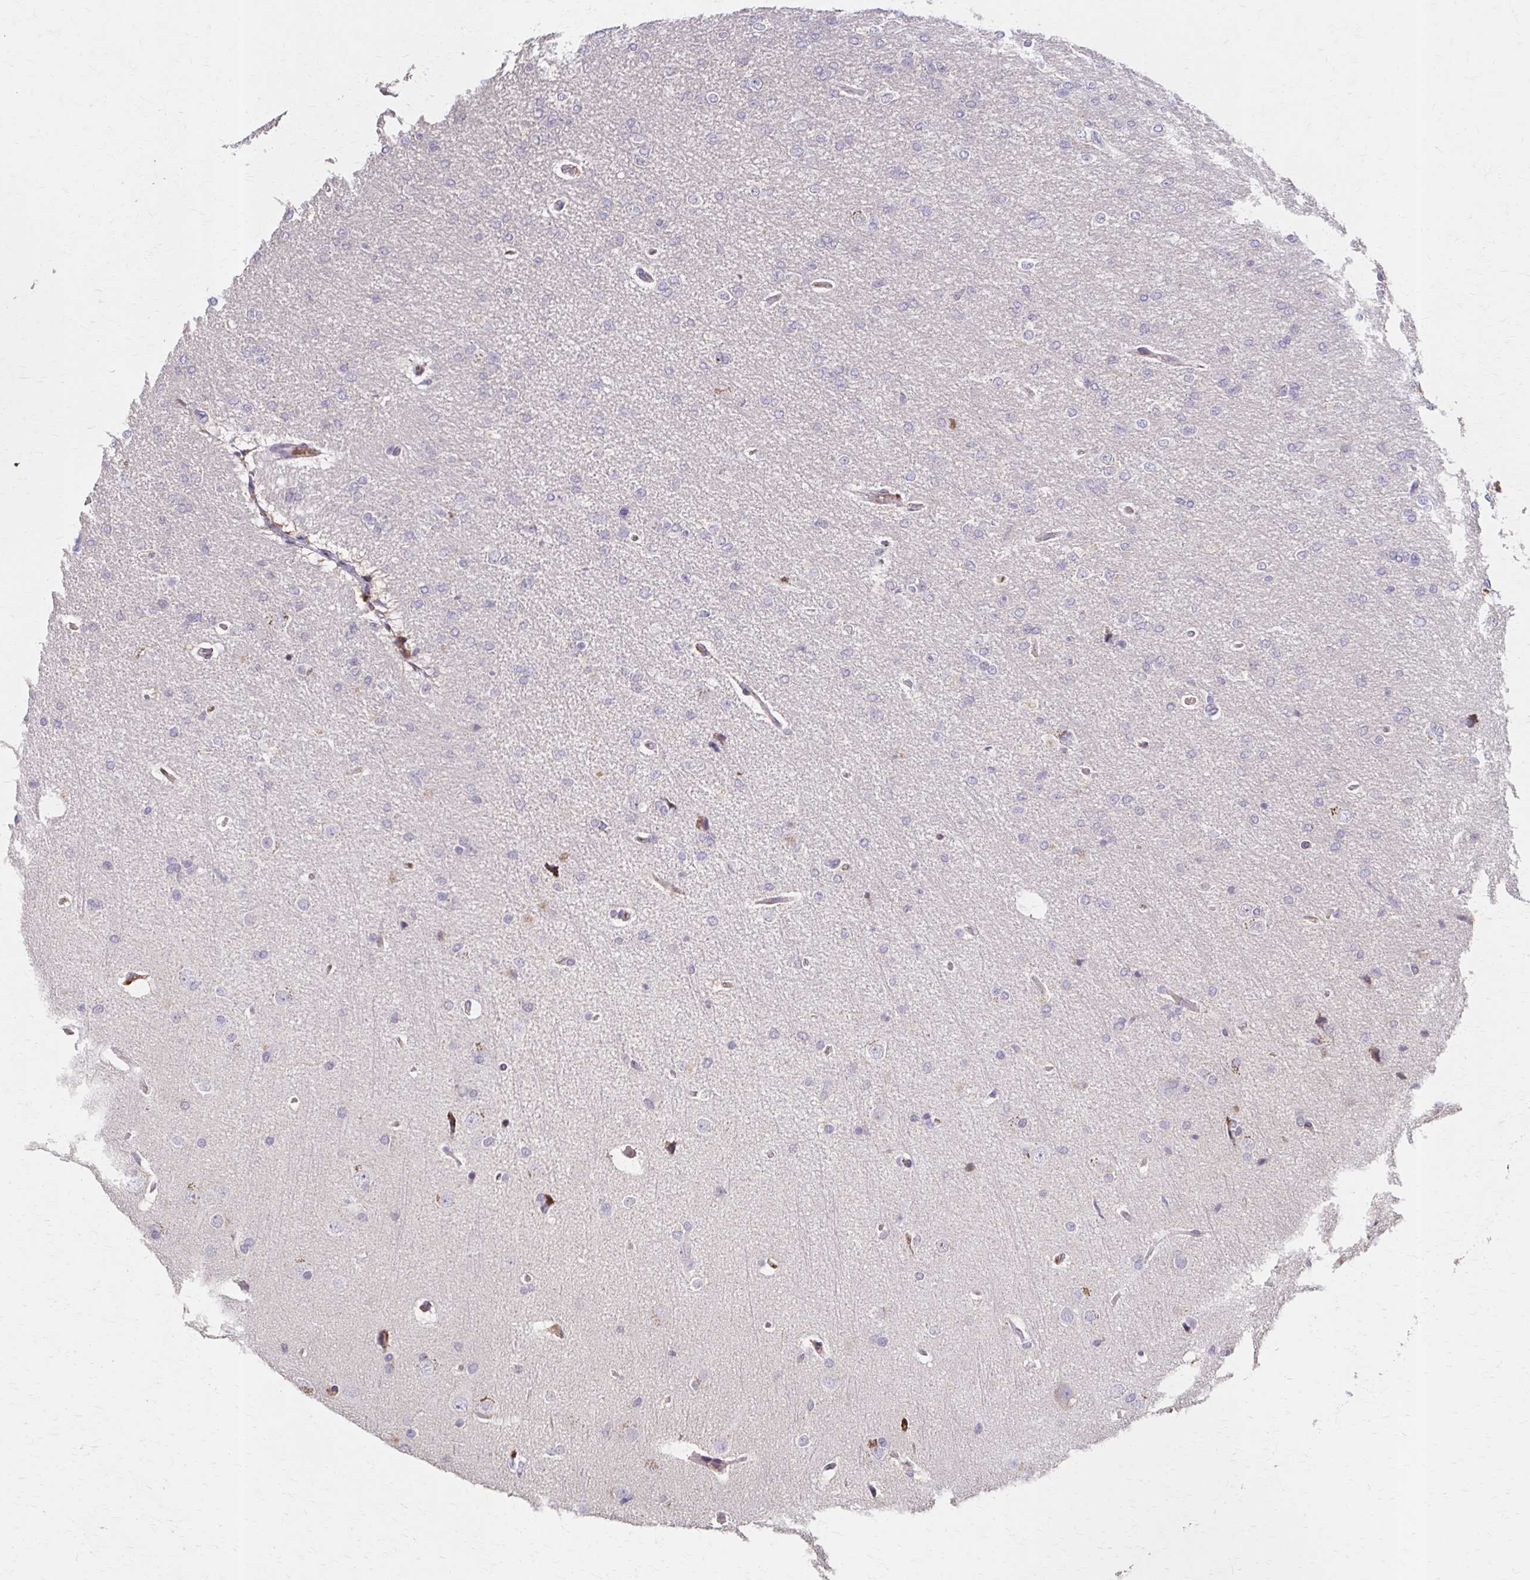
{"staining": {"intensity": "negative", "quantity": "none", "location": "none"}, "tissue": "glioma", "cell_type": "Tumor cells", "image_type": "cancer", "snomed": [{"axis": "morphology", "description": "Glioma, malignant, Low grade"}, {"axis": "topography", "description": "Brain"}], "caption": "This is a image of immunohistochemistry (IHC) staining of low-grade glioma (malignant), which shows no staining in tumor cells.", "gene": "HMGCS2", "patient": {"sex": "male", "age": 26}}